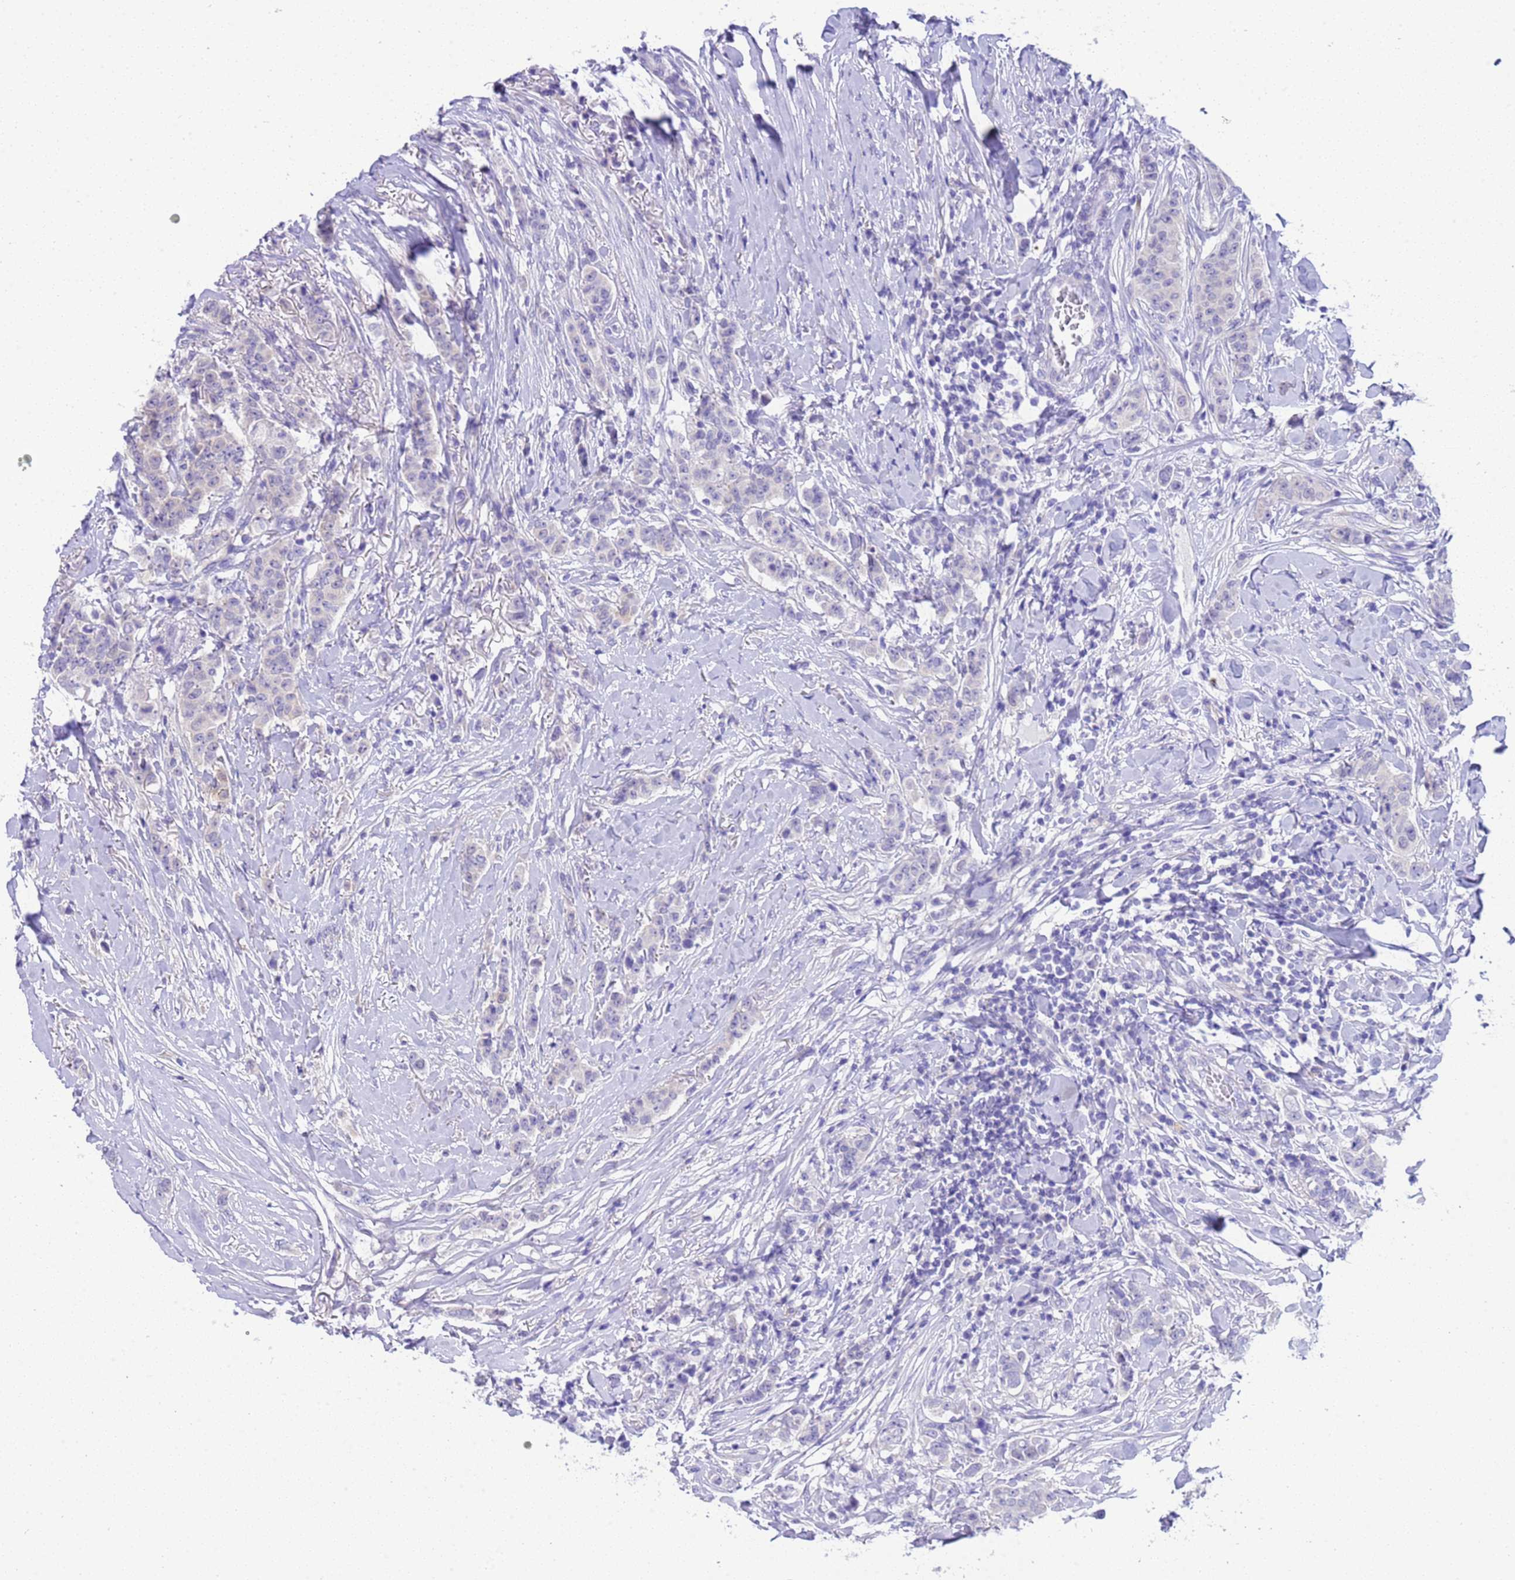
{"staining": {"intensity": "negative", "quantity": "none", "location": "none"}, "tissue": "breast cancer", "cell_type": "Tumor cells", "image_type": "cancer", "snomed": [{"axis": "morphology", "description": "Duct carcinoma"}, {"axis": "topography", "description": "Breast"}], "caption": "DAB (3,3'-diaminobenzidine) immunohistochemical staining of breast cancer (intraductal carcinoma) shows no significant positivity in tumor cells.", "gene": "USP38", "patient": {"sex": "female", "age": 40}}